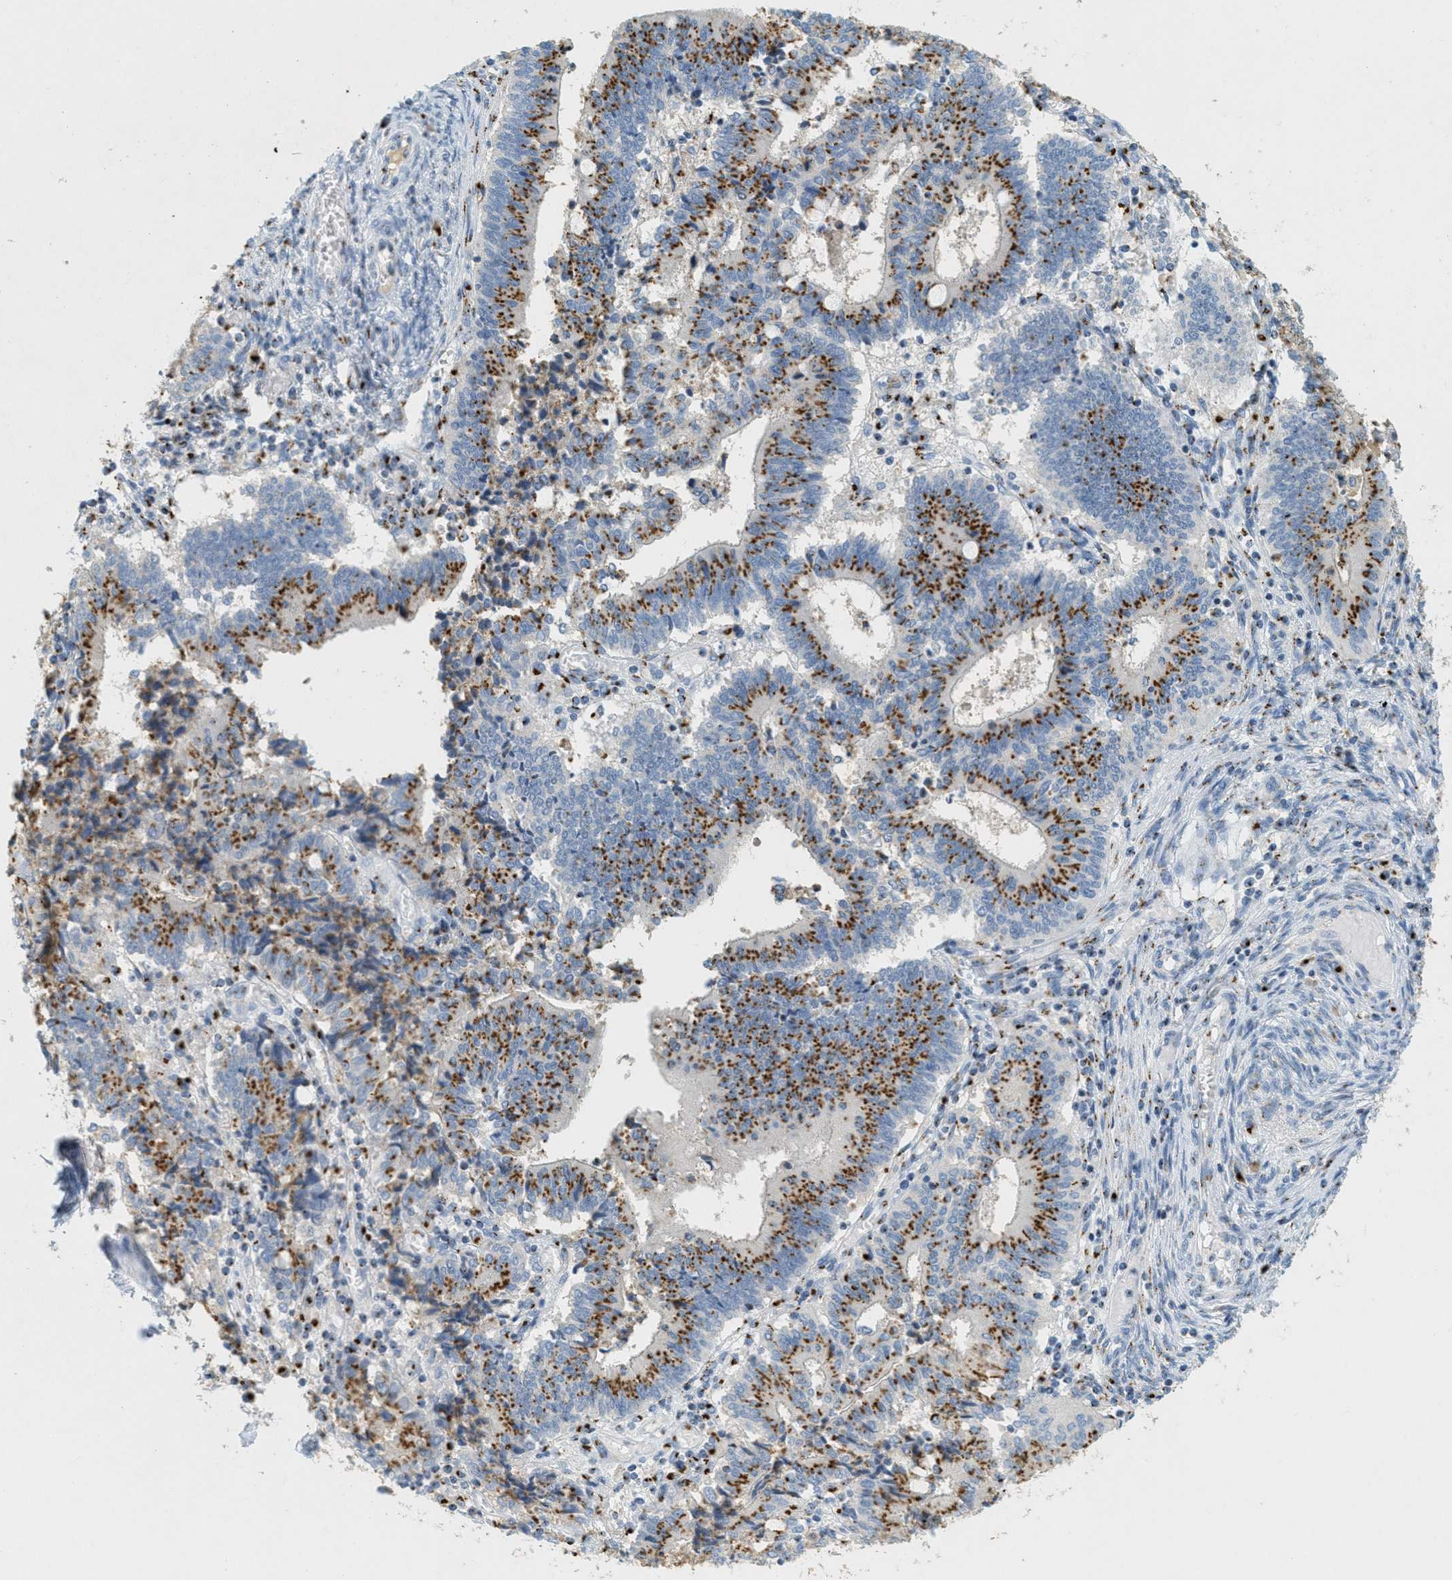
{"staining": {"intensity": "strong", "quantity": "25%-75%", "location": "cytoplasmic/membranous"}, "tissue": "cervical cancer", "cell_type": "Tumor cells", "image_type": "cancer", "snomed": [{"axis": "morphology", "description": "Adenocarcinoma, NOS"}, {"axis": "topography", "description": "Cervix"}], "caption": "About 25%-75% of tumor cells in human cervical cancer reveal strong cytoplasmic/membranous protein staining as visualized by brown immunohistochemical staining.", "gene": "ENTPD4", "patient": {"sex": "female", "age": 44}}